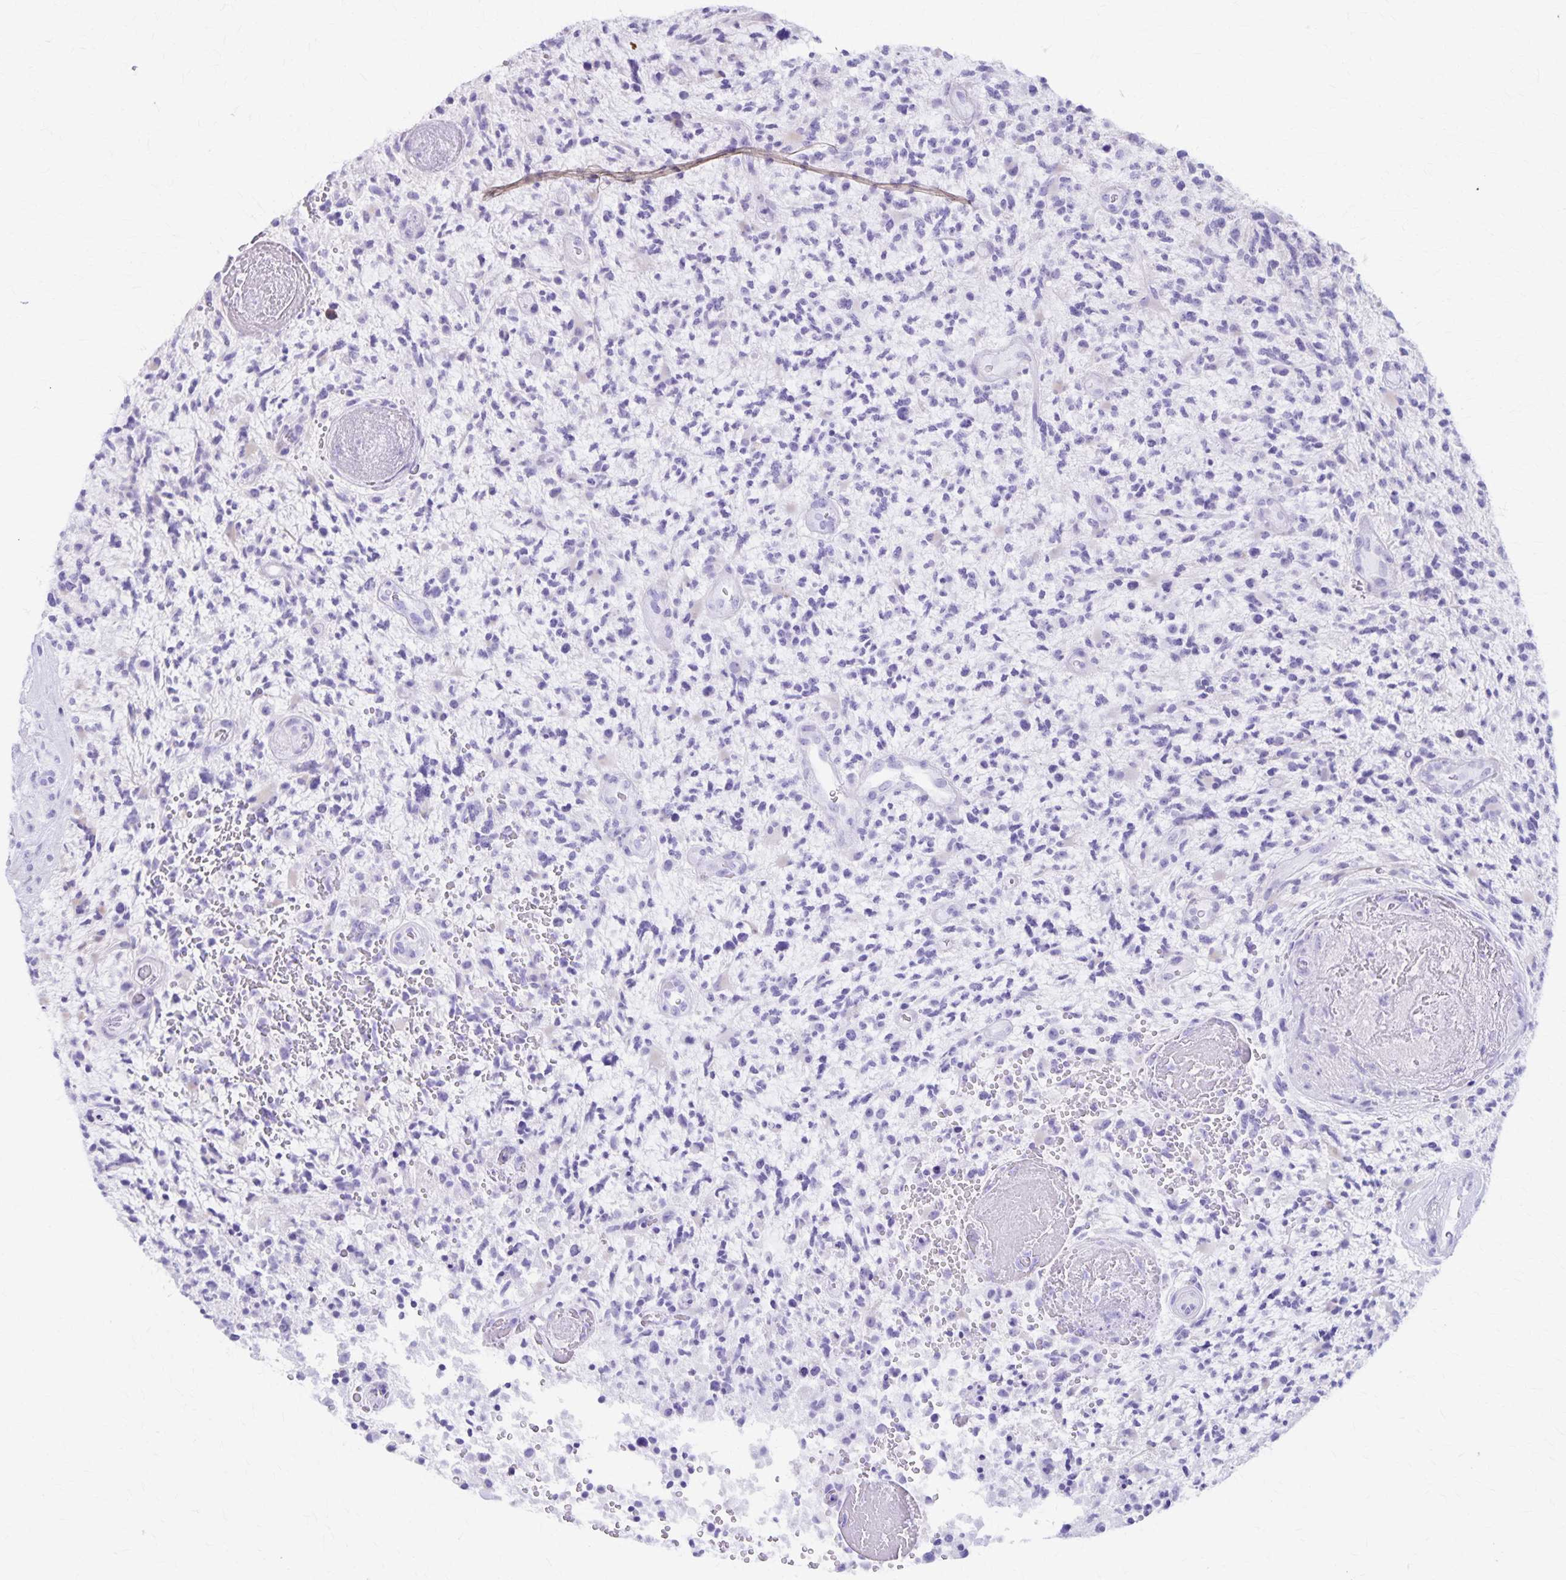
{"staining": {"intensity": "negative", "quantity": "none", "location": "none"}, "tissue": "glioma", "cell_type": "Tumor cells", "image_type": "cancer", "snomed": [{"axis": "morphology", "description": "Glioma, malignant, High grade"}, {"axis": "topography", "description": "Brain"}], "caption": "IHC histopathology image of human glioma stained for a protein (brown), which shows no expression in tumor cells.", "gene": "DEFA5", "patient": {"sex": "female", "age": 71}}